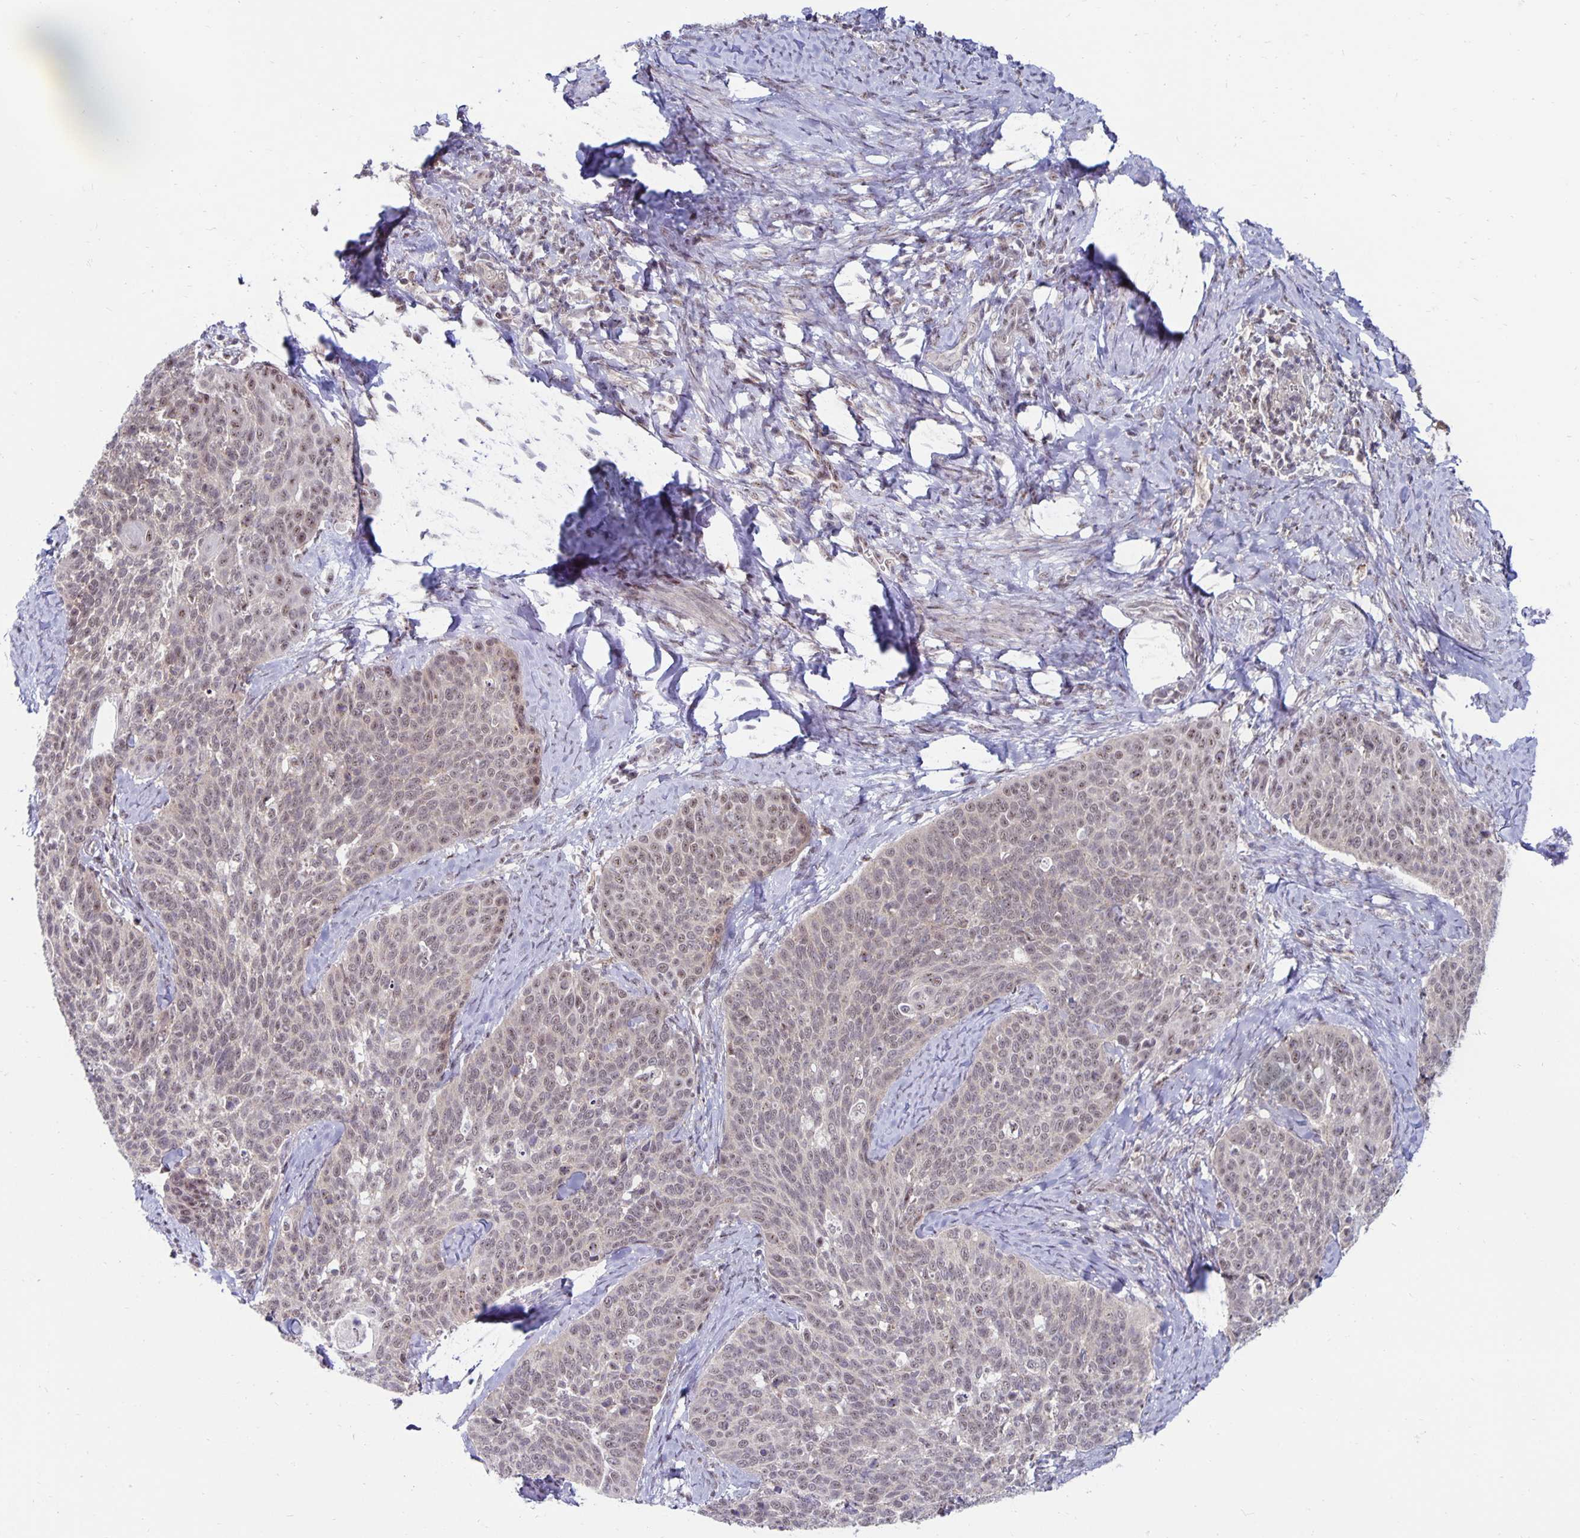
{"staining": {"intensity": "weak", "quantity": "<25%", "location": "nuclear"}, "tissue": "cervical cancer", "cell_type": "Tumor cells", "image_type": "cancer", "snomed": [{"axis": "morphology", "description": "Squamous cell carcinoma, NOS"}, {"axis": "topography", "description": "Cervix"}], "caption": "Immunohistochemistry of human squamous cell carcinoma (cervical) demonstrates no expression in tumor cells. (DAB immunohistochemistry visualized using brightfield microscopy, high magnification).", "gene": "EXOC6B", "patient": {"sex": "female", "age": 69}}